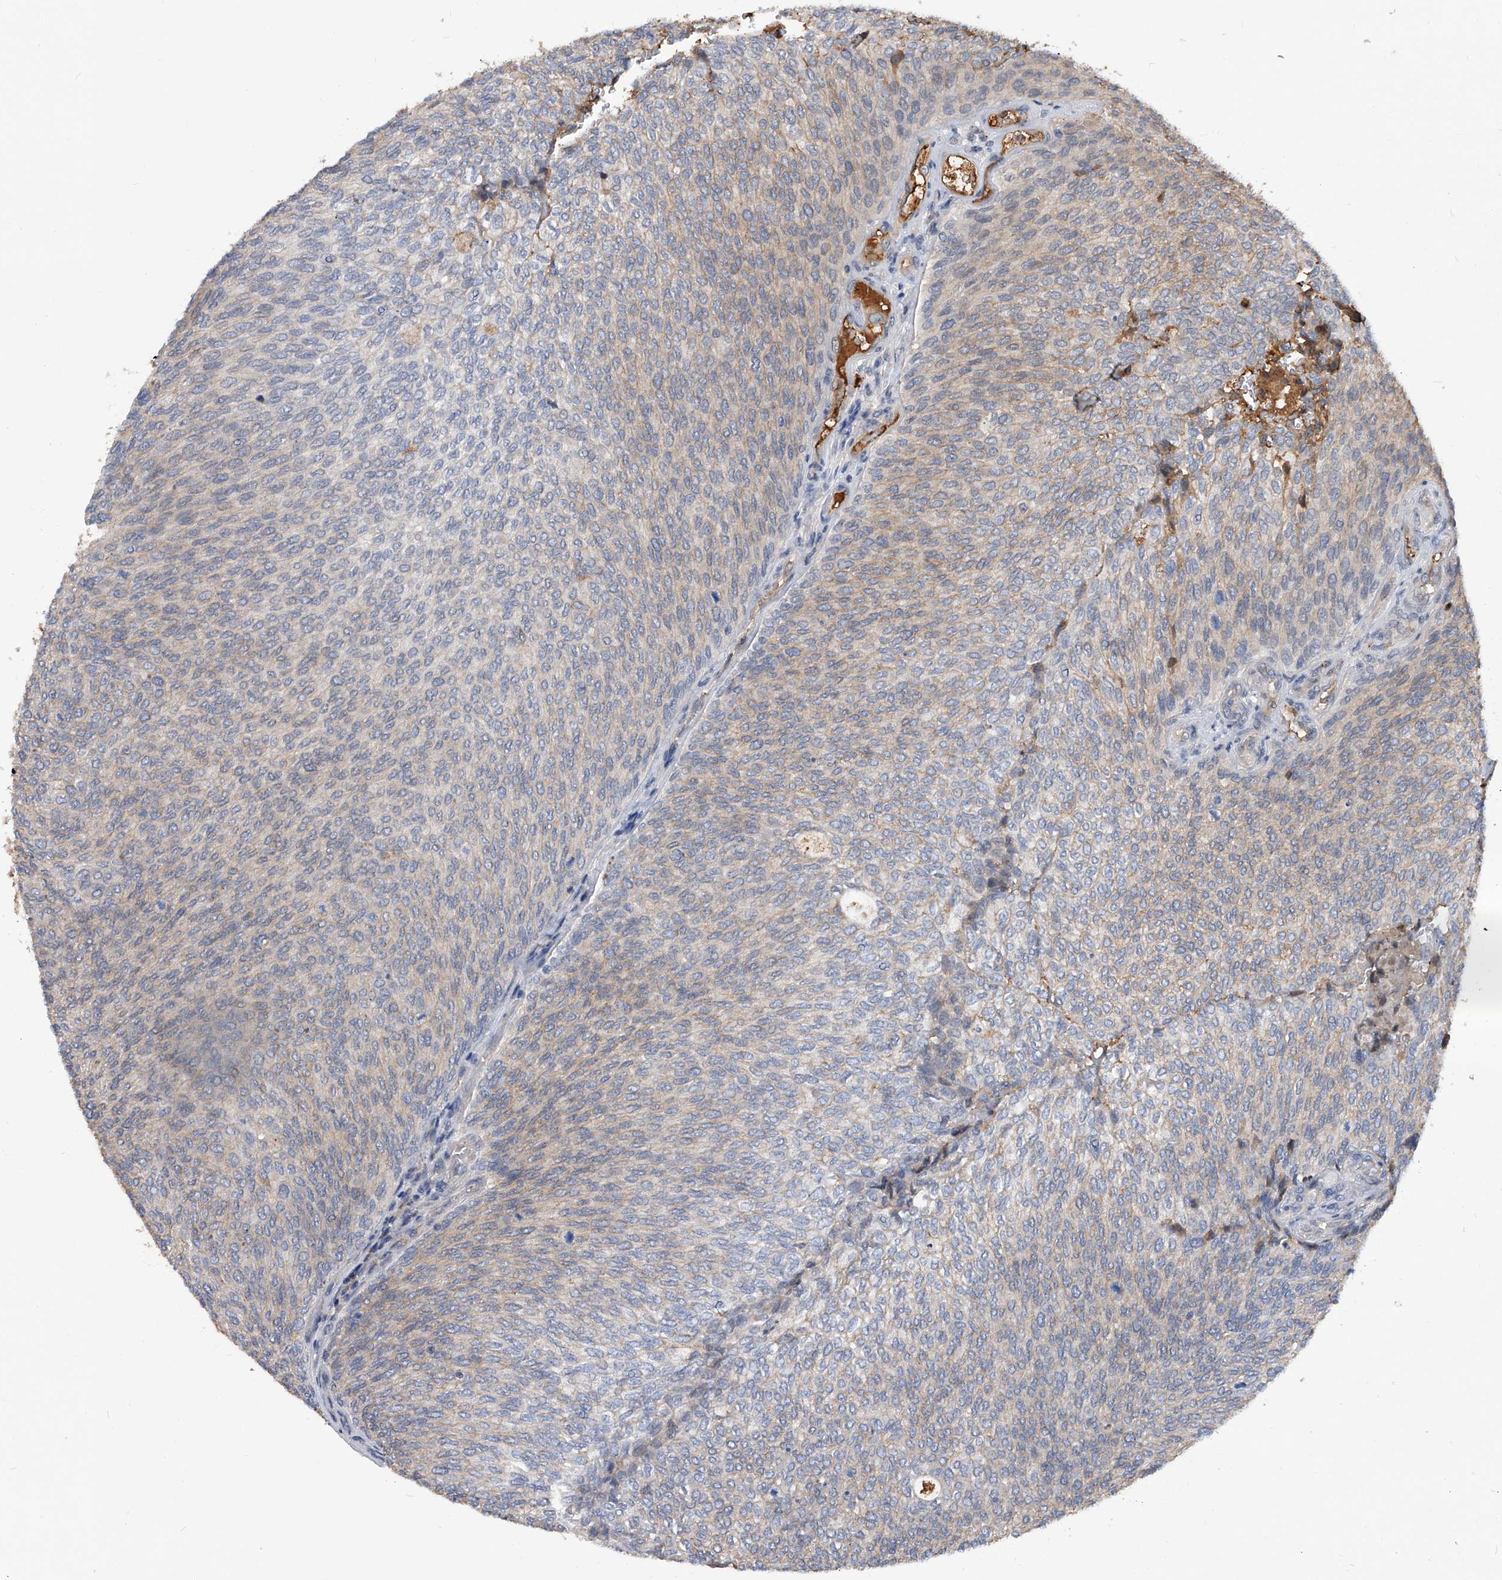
{"staining": {"intensity": "weak", "quantity": "25%-75%", "location": "cytoplasmic/membranous"}, "tissue": "urothelial cancer", "cell_type": "Tumor cells", "image_type": "cancer", "snomed": [{"axis": "morphology", "description": "Urothelial carcinoma, Low grade"}, {"axis": "topography", "description": "Urinary bladder"}], "caption": "Approximately 25%-75% of tumor cells in human urothelial cancer reveal weak cytoplasmic/membranous protein staining as visualized by brown immunohistochemical staining.", "gene": "ZNF25", "patient": {"sex": "female", "age": 79}}